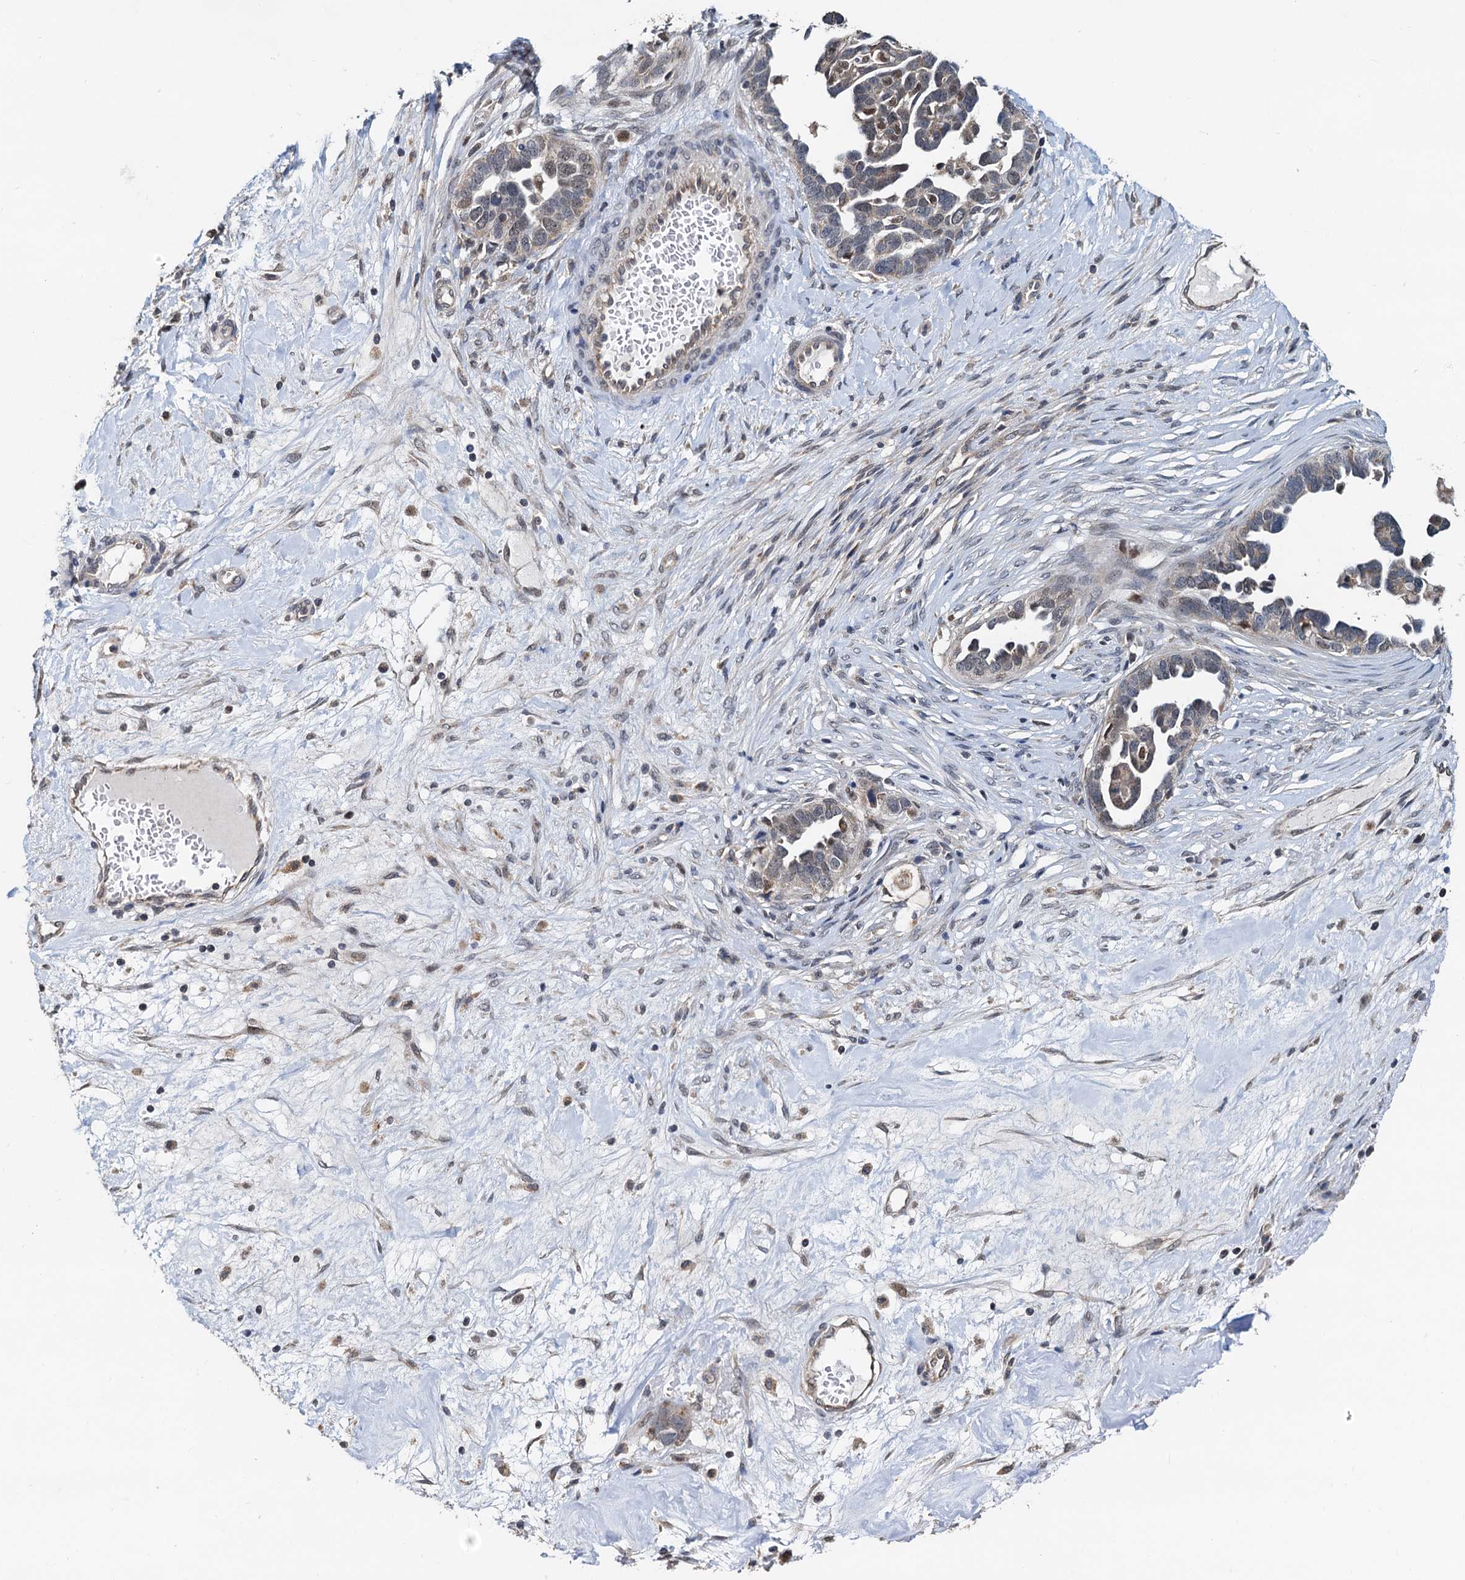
{"staining": {"intensity": "weak", "quantity": "<25%", "location": "nuclear"}, "tissue": "ovarian cancer", "cell_type": "Tumor cells", "image_type": "cancer", "snomed": [{"axis": "morphology", "description": "Cystadenocarcinoma, serous, NOS"}, {"axis": "topography", "description": "Ovary"}], "caption": "High power microscopy image of an IHC histopathology image of serous cystadenocarcinoma (ovarian), revealing no significant staining in tumor cells.", "gene": "MCMBP", "patient": {"sex": "female", "age": 54}}